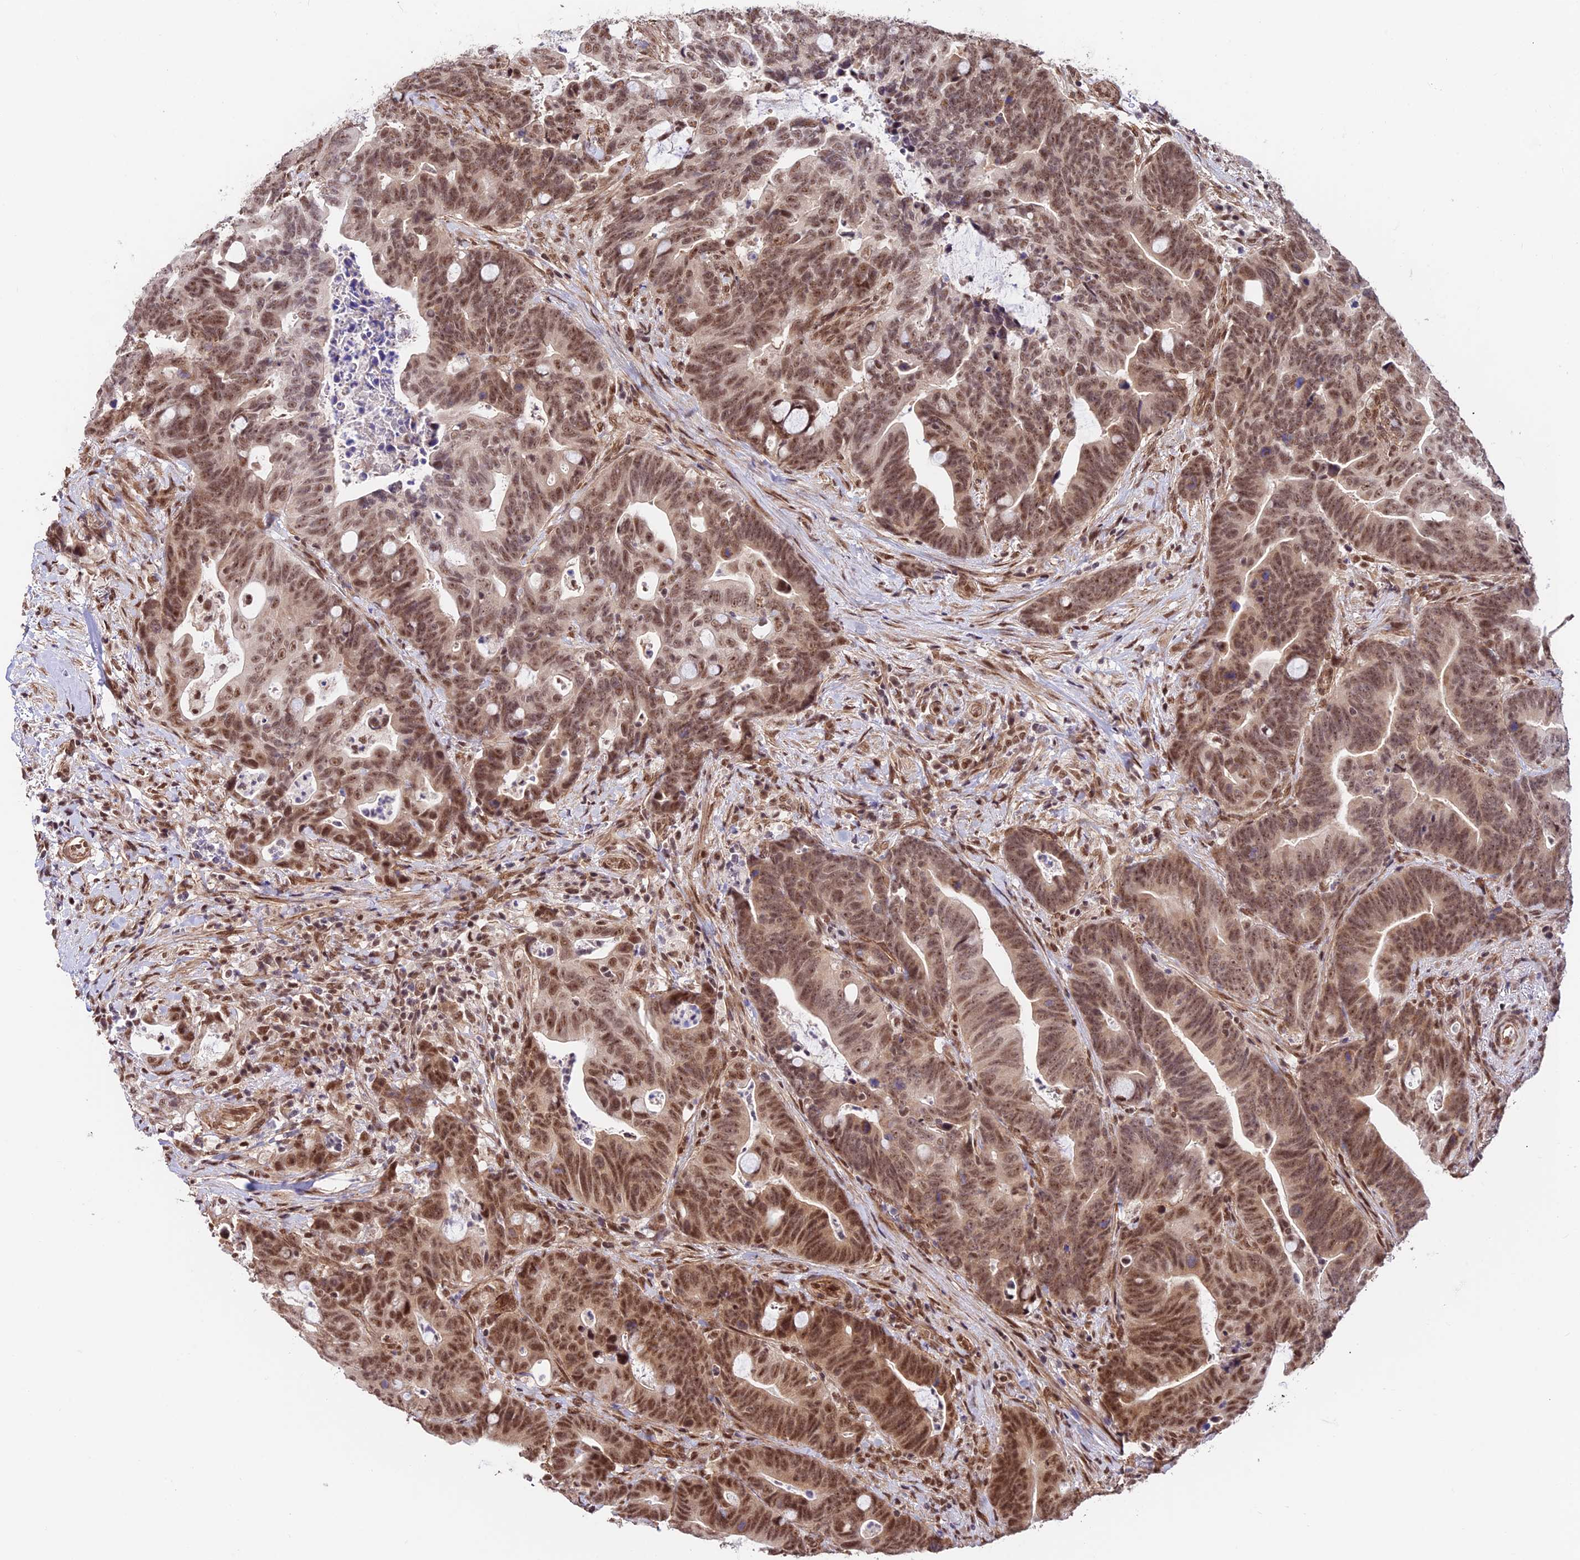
{"staining": {"intensity": "moderate", "quantity": ">75%", "location": "nuclear"}, "tissue": "colorectal cancer", "cell_type": "Tumor cells", "image_type": "cancer", "snomed": [{"axis": "morphology", "description": "Adenocarcinoma, NOS"}, {"axis": "topography", "description": "Colon"}], "caption": "Immunohistochemistry (IHC) of human adenocarcinoma (colorectal) reveals medium levels of moderate nuclear positivity in approximately >75% of tumor cells. The protein is stained brown, and the nuclei are stained in blue (DAB (3,3'-diaminobenzidine) IHC with brightfield microscopy, high magnification).", "gene": "RBM42", "patient": {"sex": "female", "age": 82}}